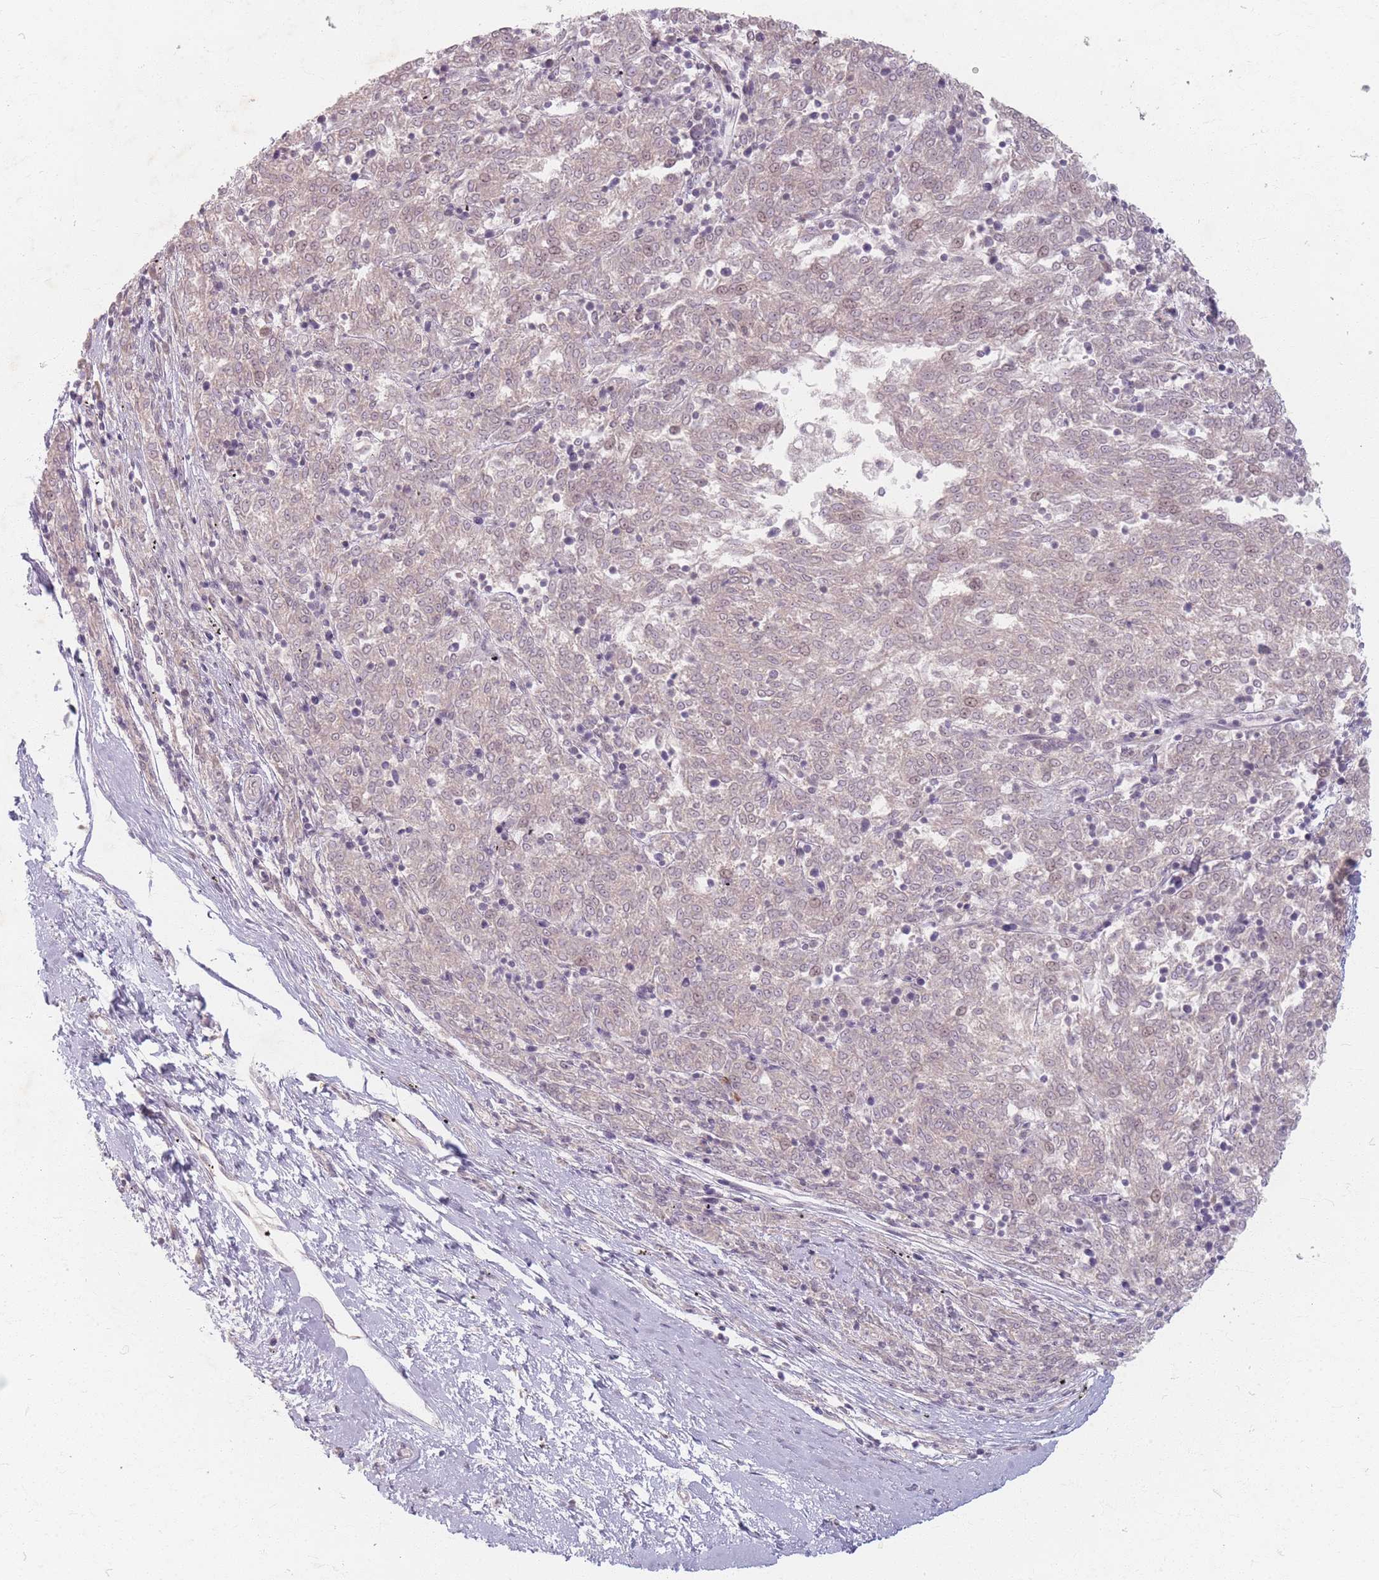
{"staining": {"intensity": "negative", "quantity": "none", "location": "none"}, "tissue": "melanoma", "cell_type": "Tumor cells", "image_type": "cancer", "snomed": [{"axis": "morphology", "description": "Malignant melanoma, NOS"}, {"axis": "topography", "description": "Skin"}], "caption": "DAB (3,3'-diaminobenzidine) immunohistochemical staining of human melanoma shows no significant expression in tumor cells. The staining was performed using DAB (3,3'-diaminobenzidine) to visualize the protein expression in brown, while the nuclei were stained in blue with hematoxylin (Magnification: 20x).", "gene": "GABRA6", "patient": {"sex": "female", "age": 72}}